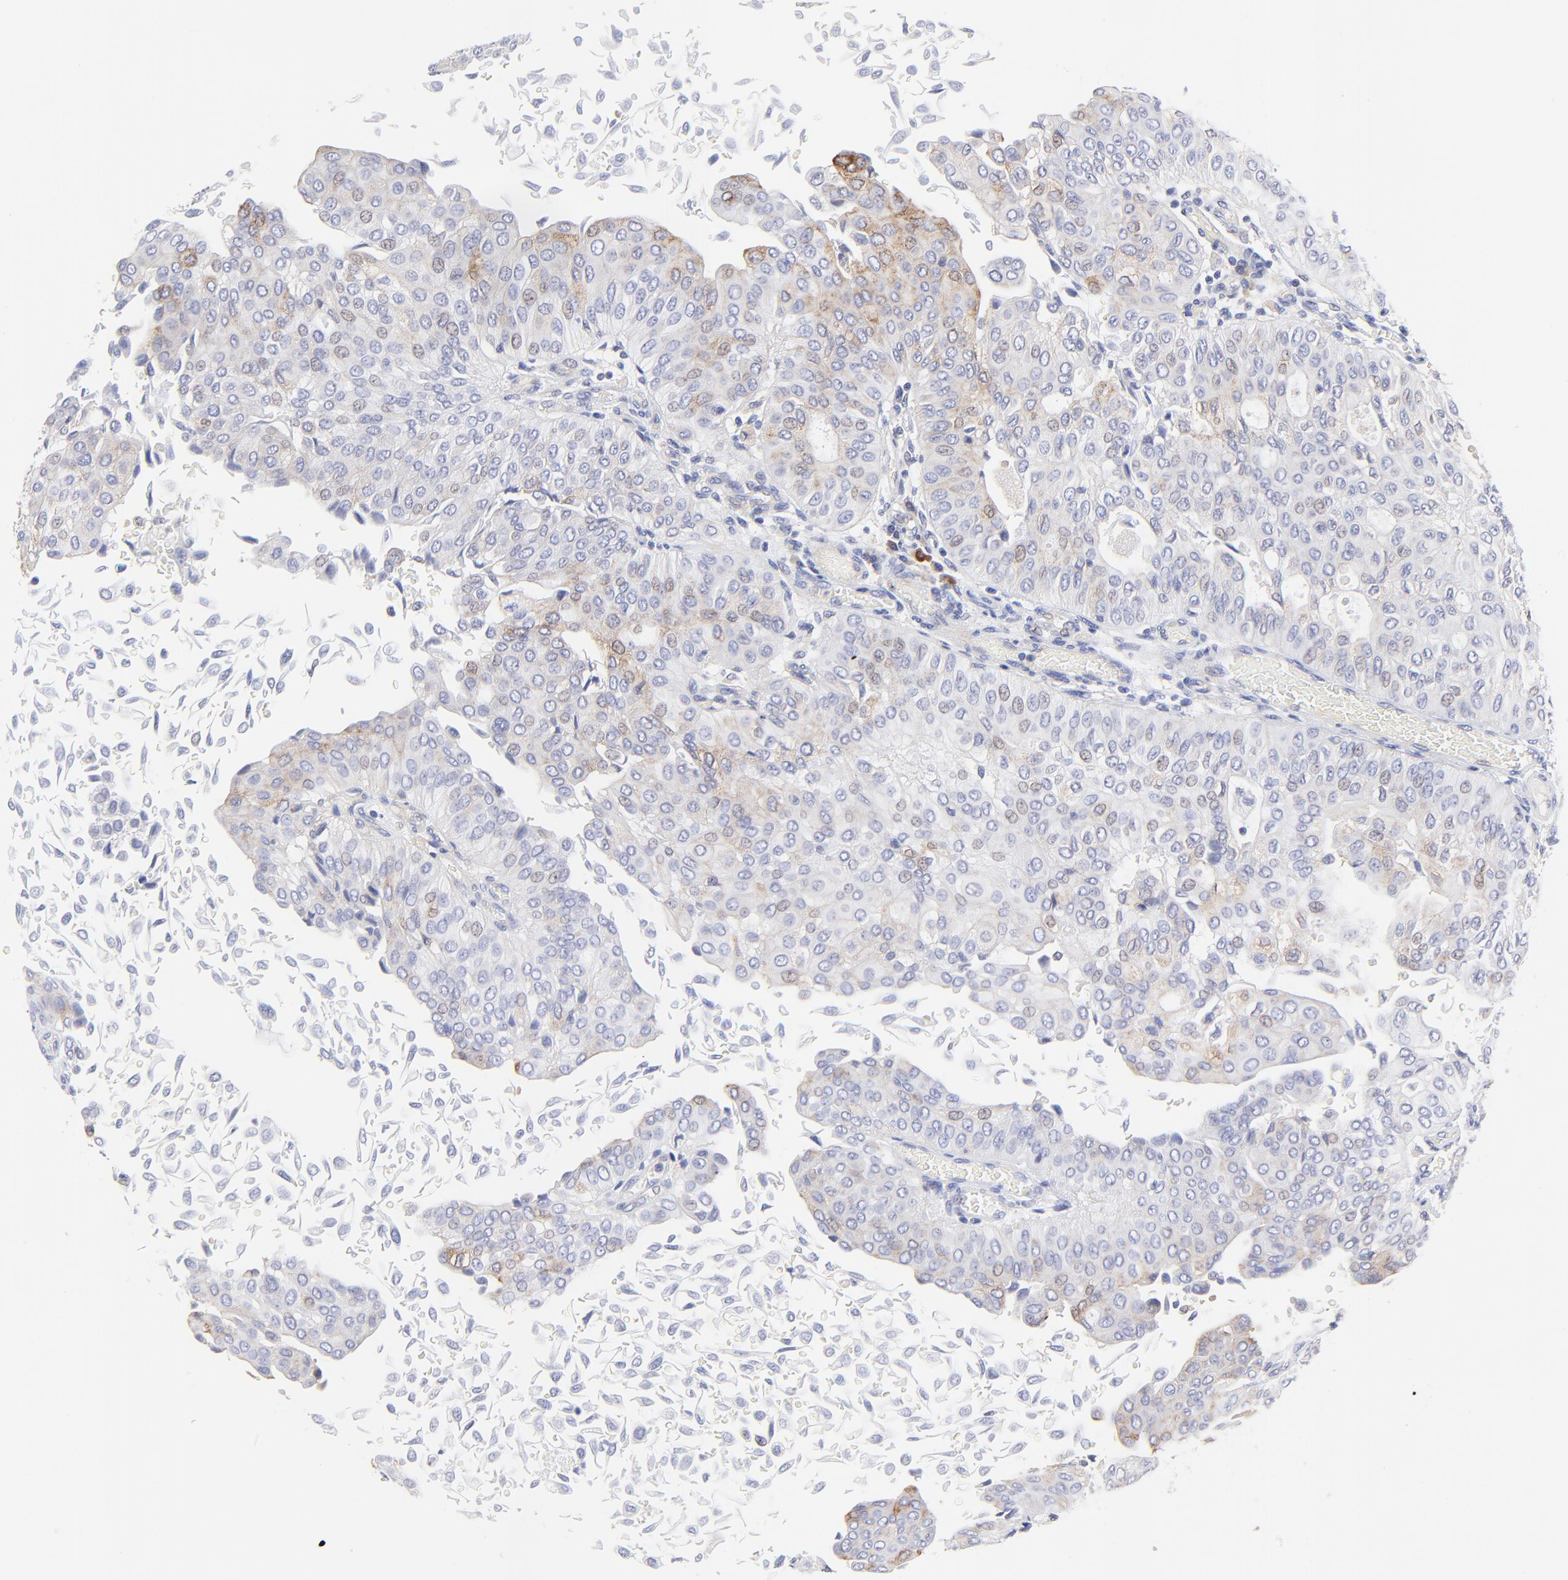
{"staining": {"intensity": "negative", "quantity": "none", "location": "none"}, "tissue": "urothelial cancer", "cell_type": "Tumor cells", "image_type": "cancer", "snomed": [{"axis": "morphology", "description": "Urothelial carcinoma, Low grade"}, {"axis": "topography", "description": "Urinary bladder"}], "caption": "This histopathology image is of urothelial cancer stained with IHC to label a protein in brown with the nuclei are counter-stained blue. There is no positivity in tumor cells.", "gene": "LHFPL1", "patient": {"sex": "male", "age": 64}}